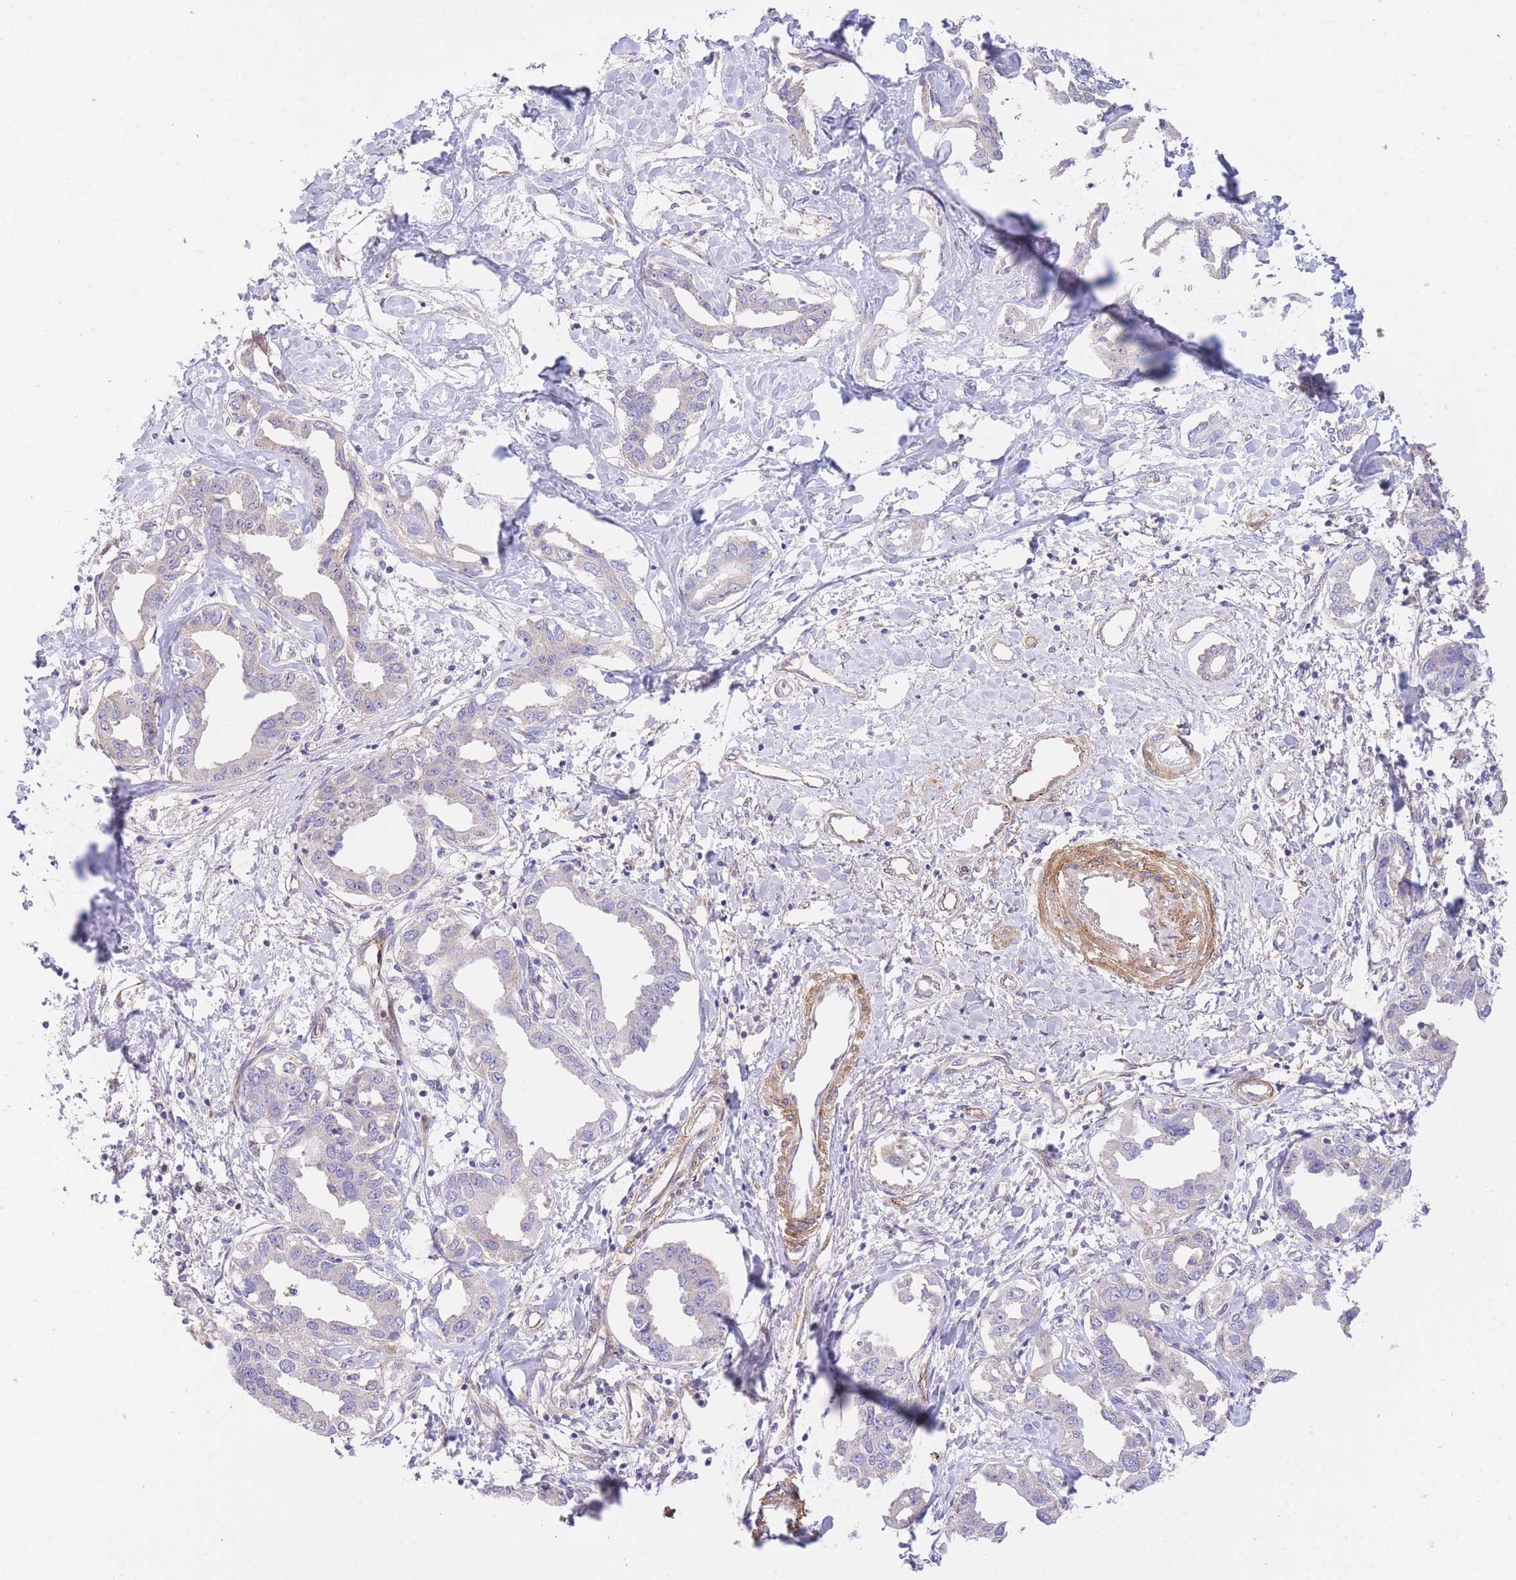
{"staining": {"intensity": "negative", "quantity": "none", "location": "none"}, "tissue": "liver cancer", "cell_type": "Tumor cells", "image_type": "cancer", "snomed": [{"axis": "morphology", "description": "Cholangiocarcinoma"}, {"axis": "topography", "description": "Liver"}], "caption": "Immunohistochemical staining of human liver cancer reveals no significant positivity in tumor cells.", "gene": "PGM1", "patient": {"sex": "male", "age": 59}}